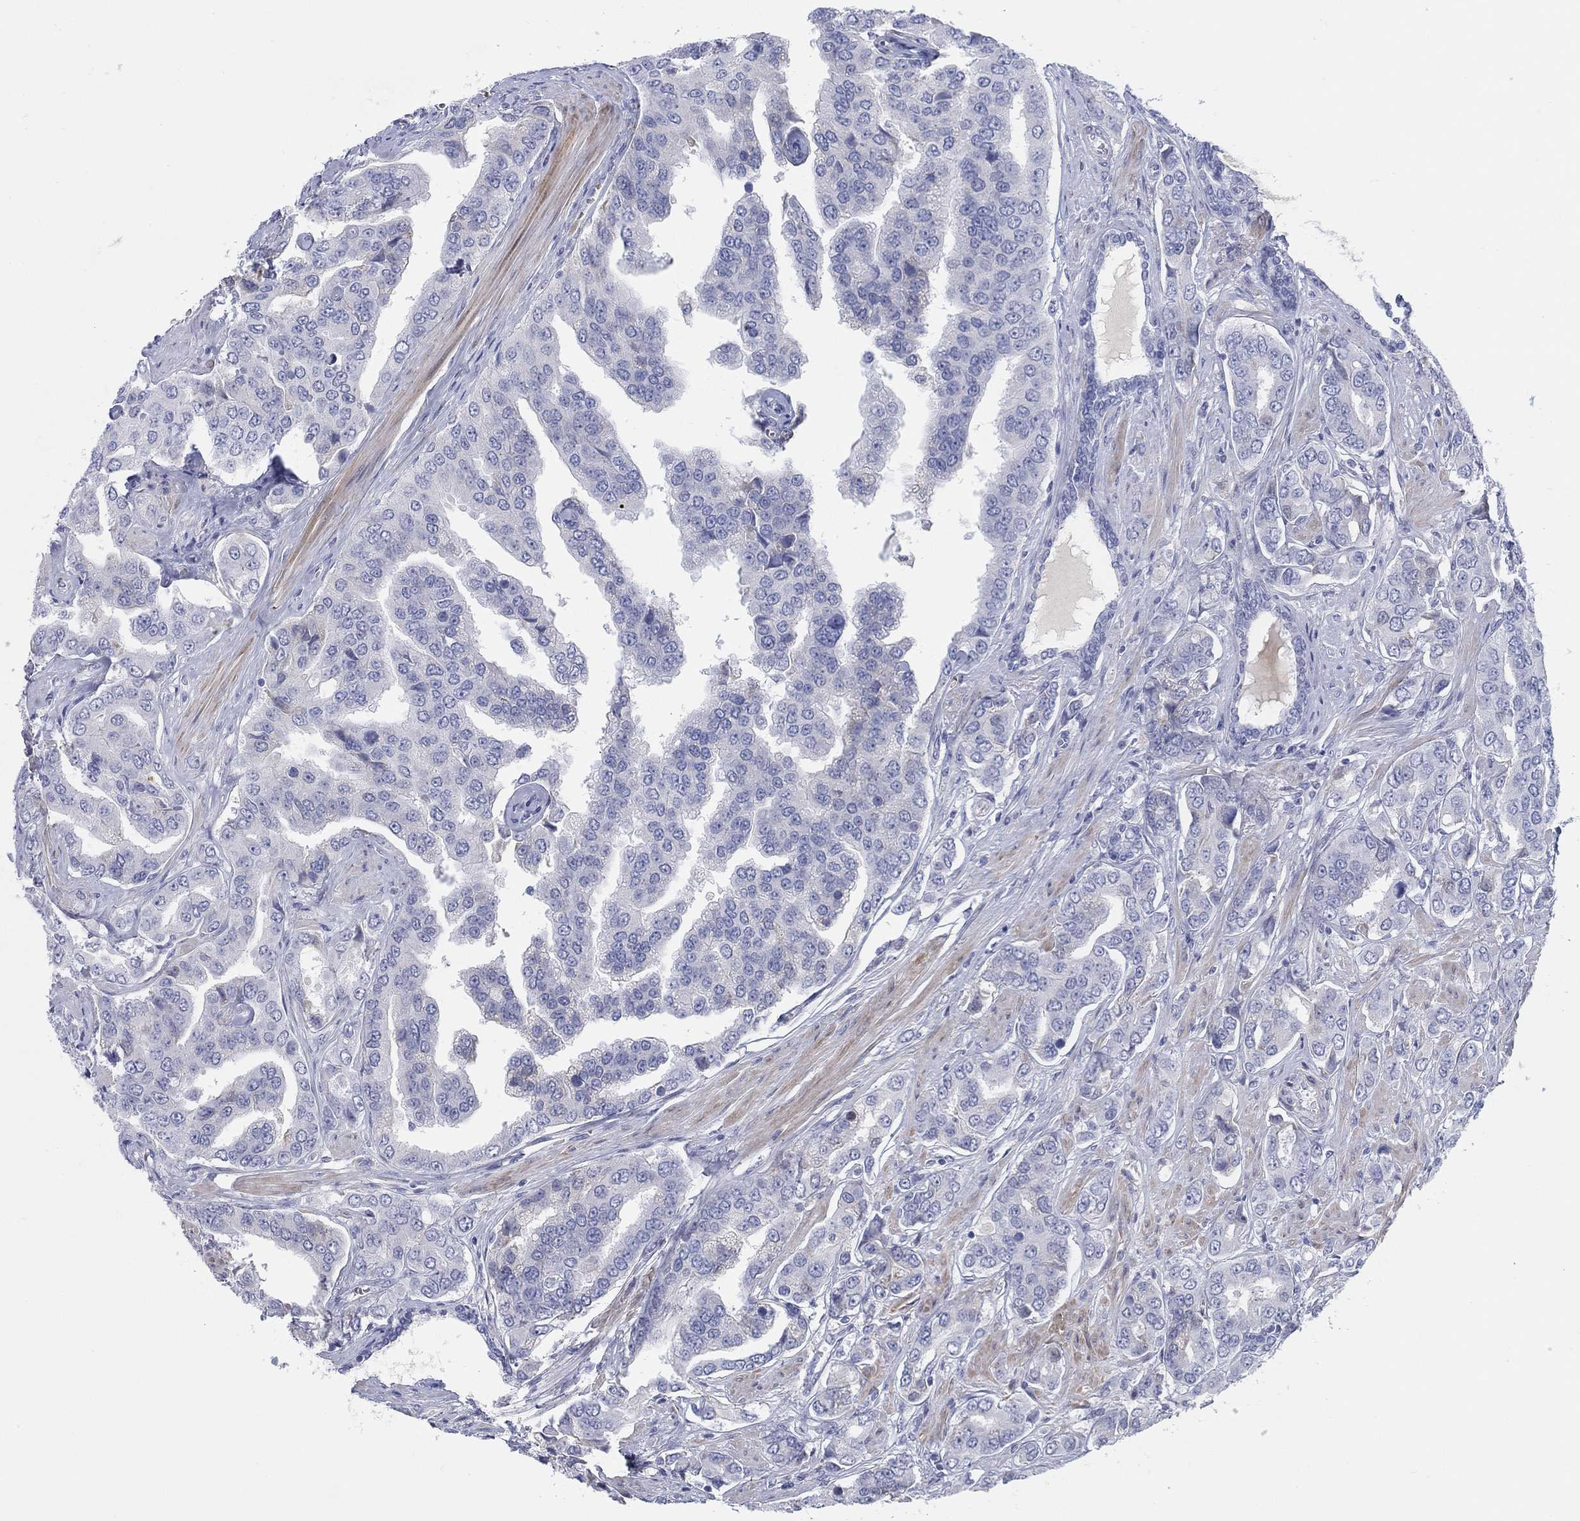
{"staining": {"intensity": "negative", "quantity": "none", "location": "none"}, "tissue": "prostate cancer", "cell_type": "Tumor cells", "image_type": "cancer", "snomed": [{"axis": "morphology", "description": "Adenocarcinoma, NOS"}, {"axis": "topography", "description": "Prostate and seminal vesicle, NOS"}, {"axis": "topography", "description": "Prostate"}], "caption": "Human adenocarcinoma (prostate) stained for a protein using IHC displays no staining in tumor cells.", "gene": "HEATR4", "patient": {"sex": "male", "age": 69}}